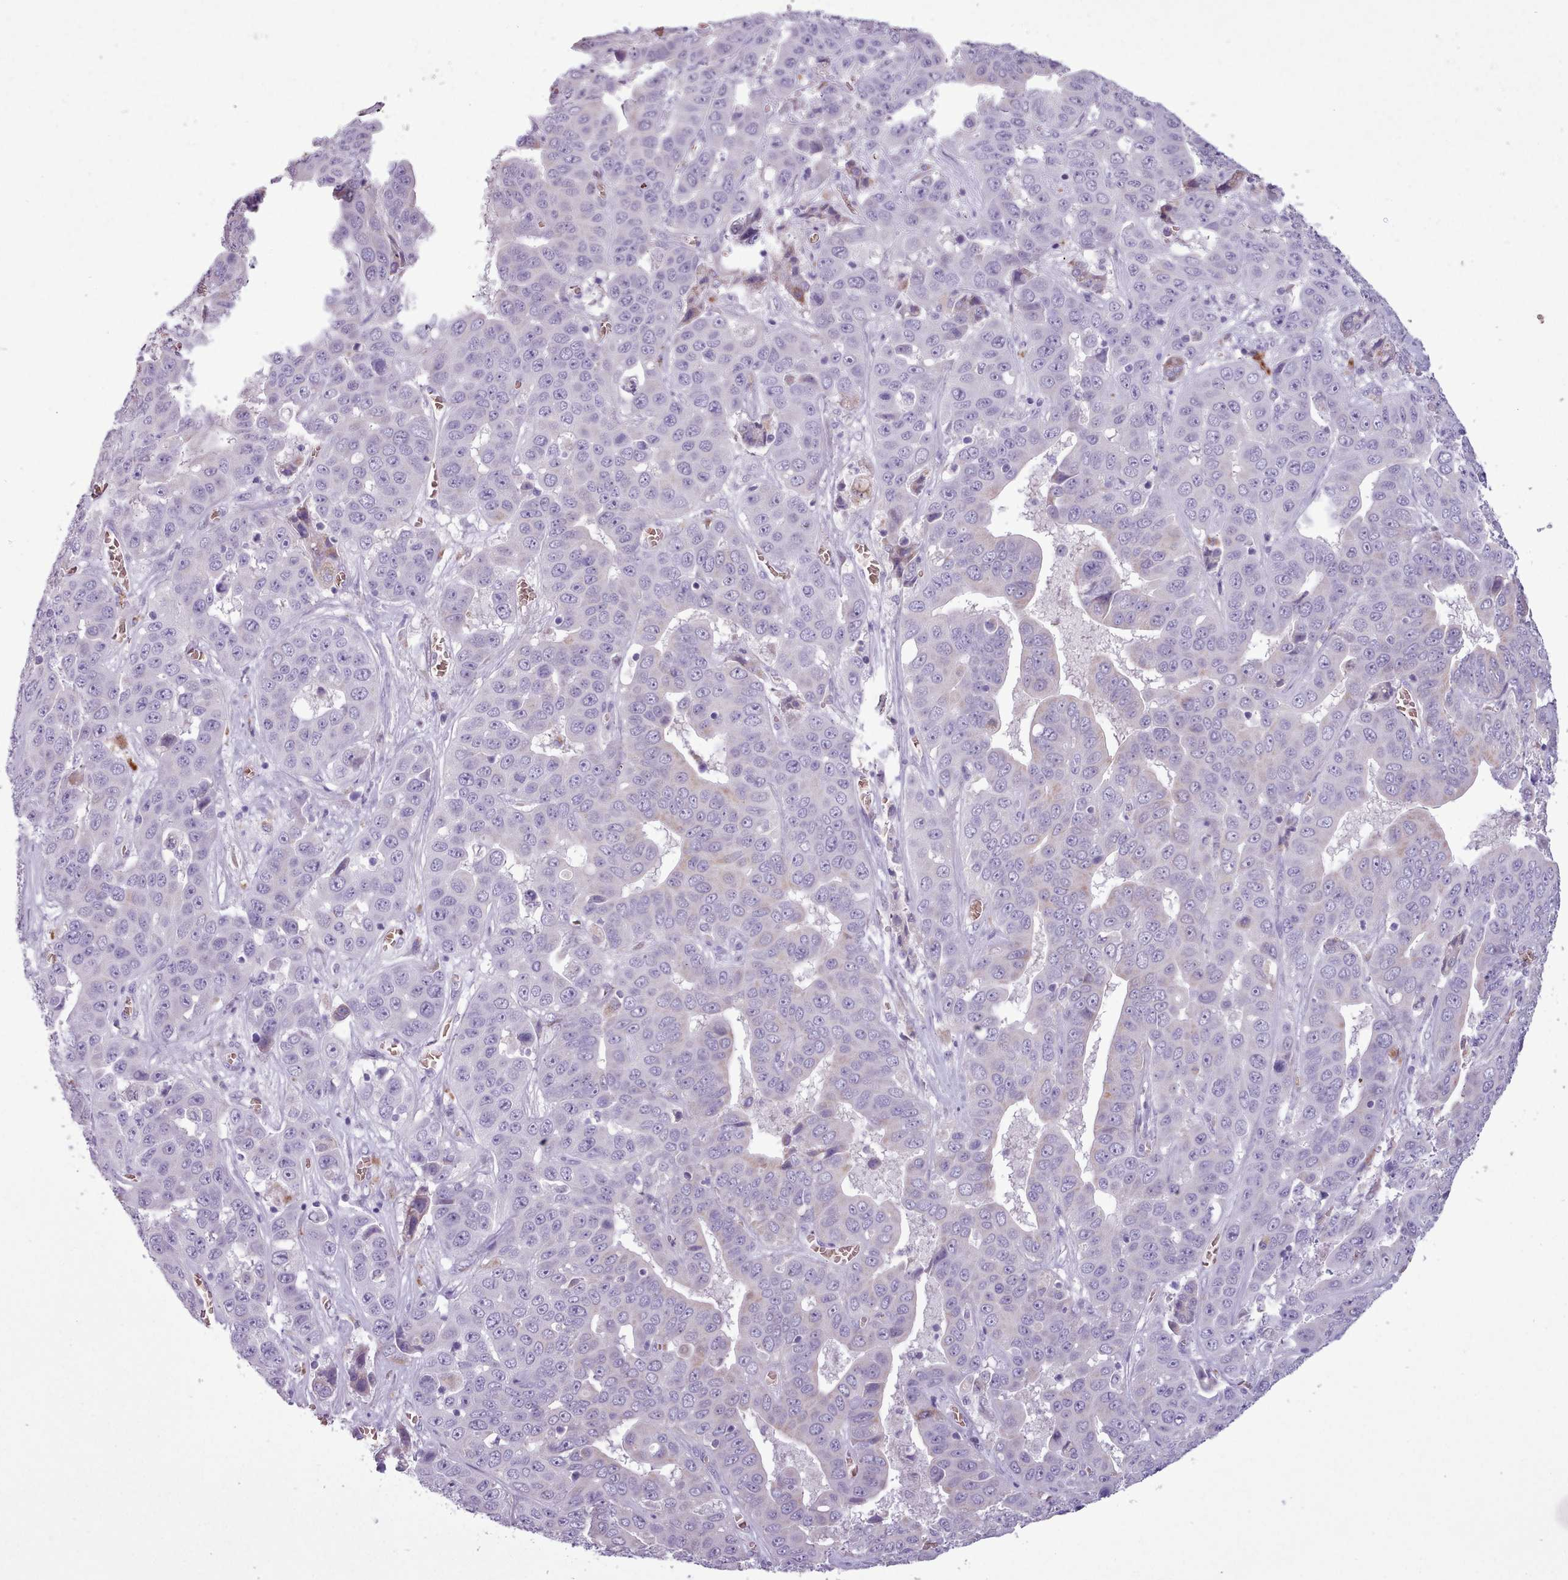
{"staining": {"intensity": "negative", "quantity": "none", "location": "none"}, "tissue": "liver cancer", "cell_type": "Tumor cells", "image_type": "cancer", "snomed": [{"axis": "morphology", "description": "Cholangiocarcinoma"}, {"axis": "topography", "description": "Liver"}], "caption": "Photomicrograph shows no protein staining in tumor cells of liver cancer (cholangiocarcinoma) tissue.", "gene": "AK4", "patient": {"sex": "female", "age": 52}}